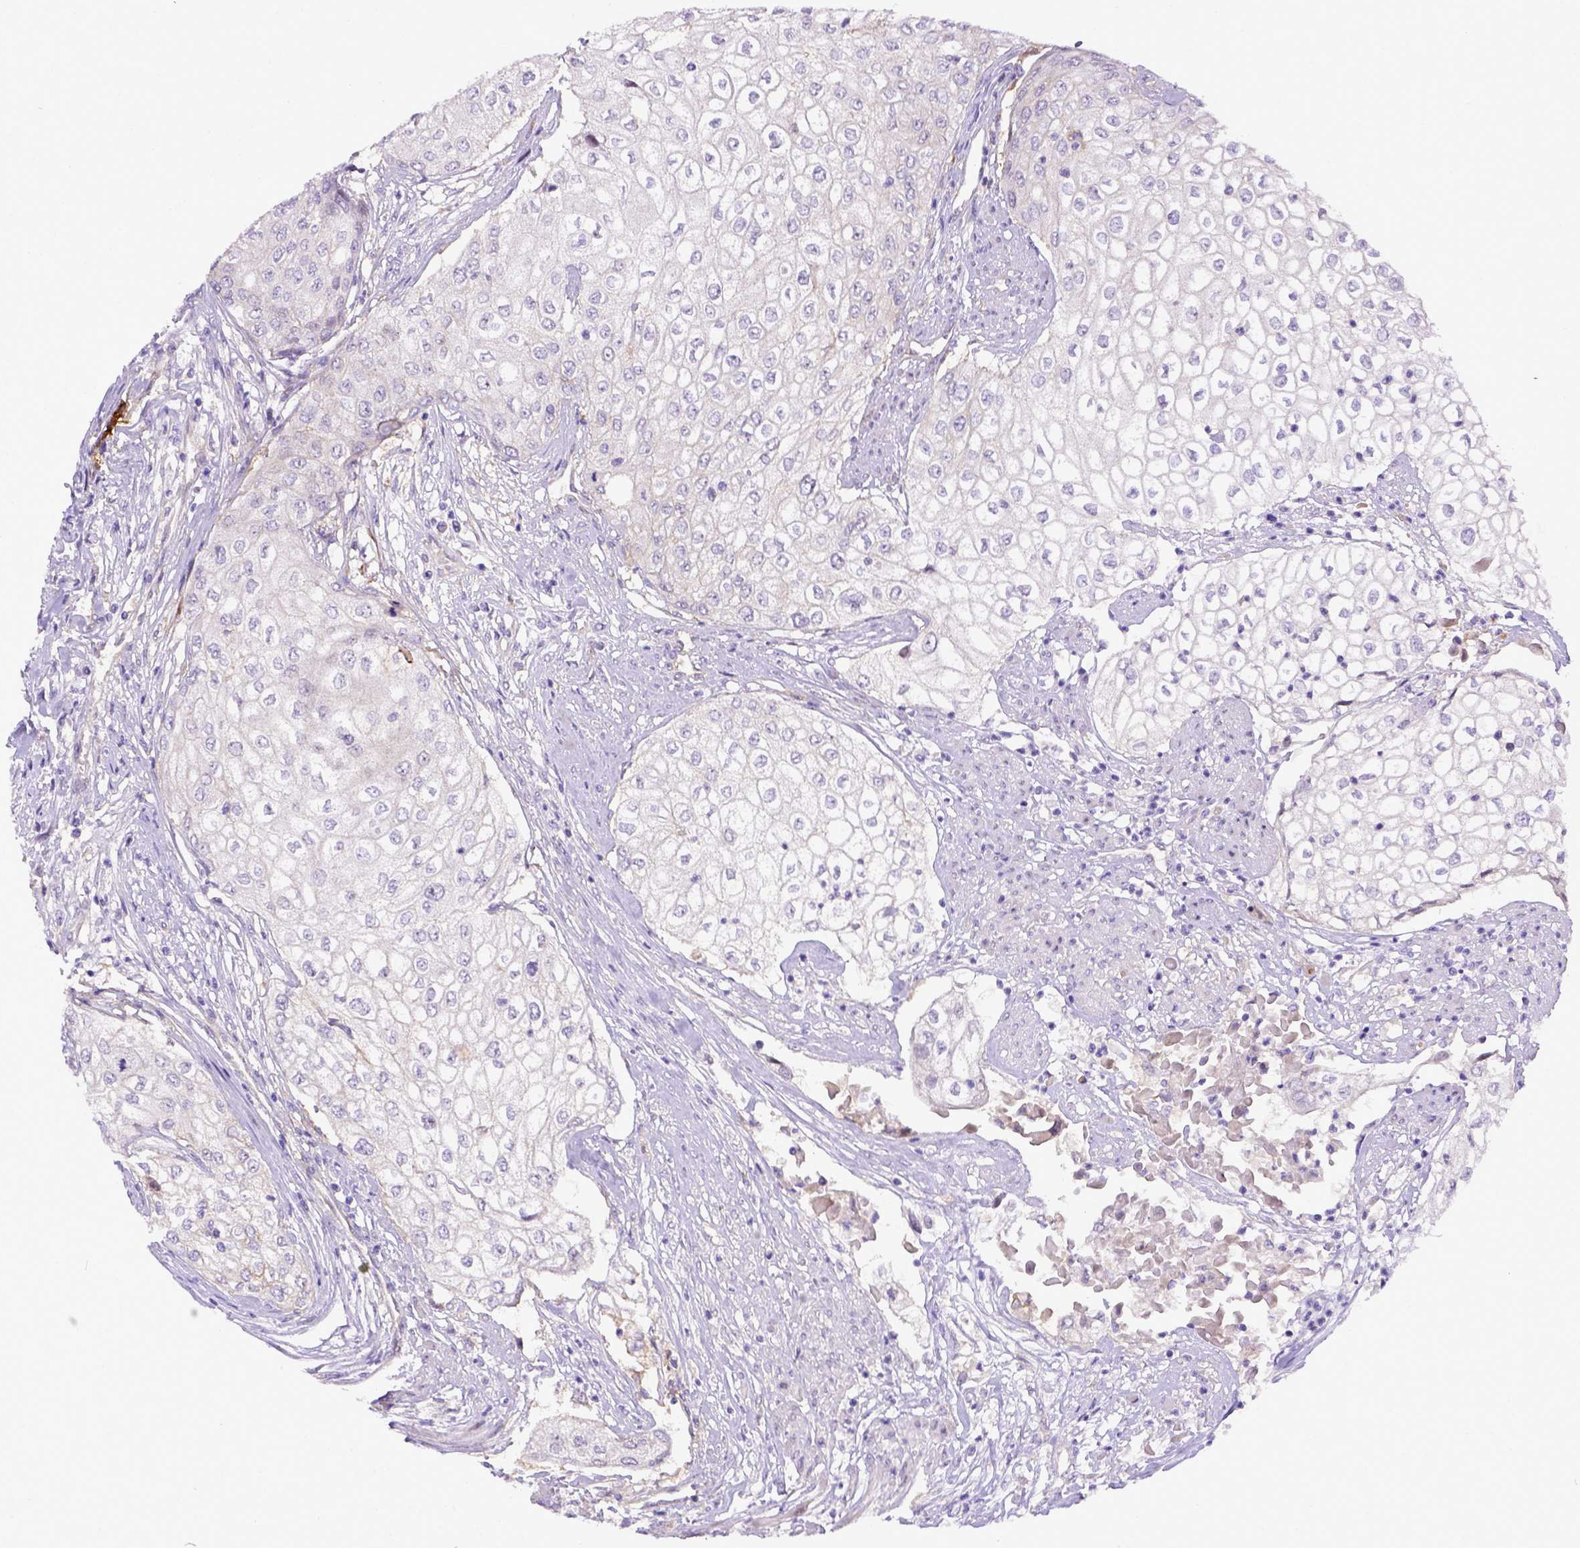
{"staining": {"intensity": "negative", "quantity": "none", "location": "none"}, "tissue": "urothelial cancer", "cell_type": "Tumor cells", "image_type": "cancer", "snomed": [{"axis": "morphology", "description": "Urothelial carcinoma, High grade"}, {"axis": "topography", "description": "Urinary bladder"}], "caption": "Immunohistochemistry of urothelial carcinoma (high-grade) shows no expression in tumor cells. Nuclei are stained in blue.", "gene": "CD40", "patient": {"sex": "male", "age": 62}}